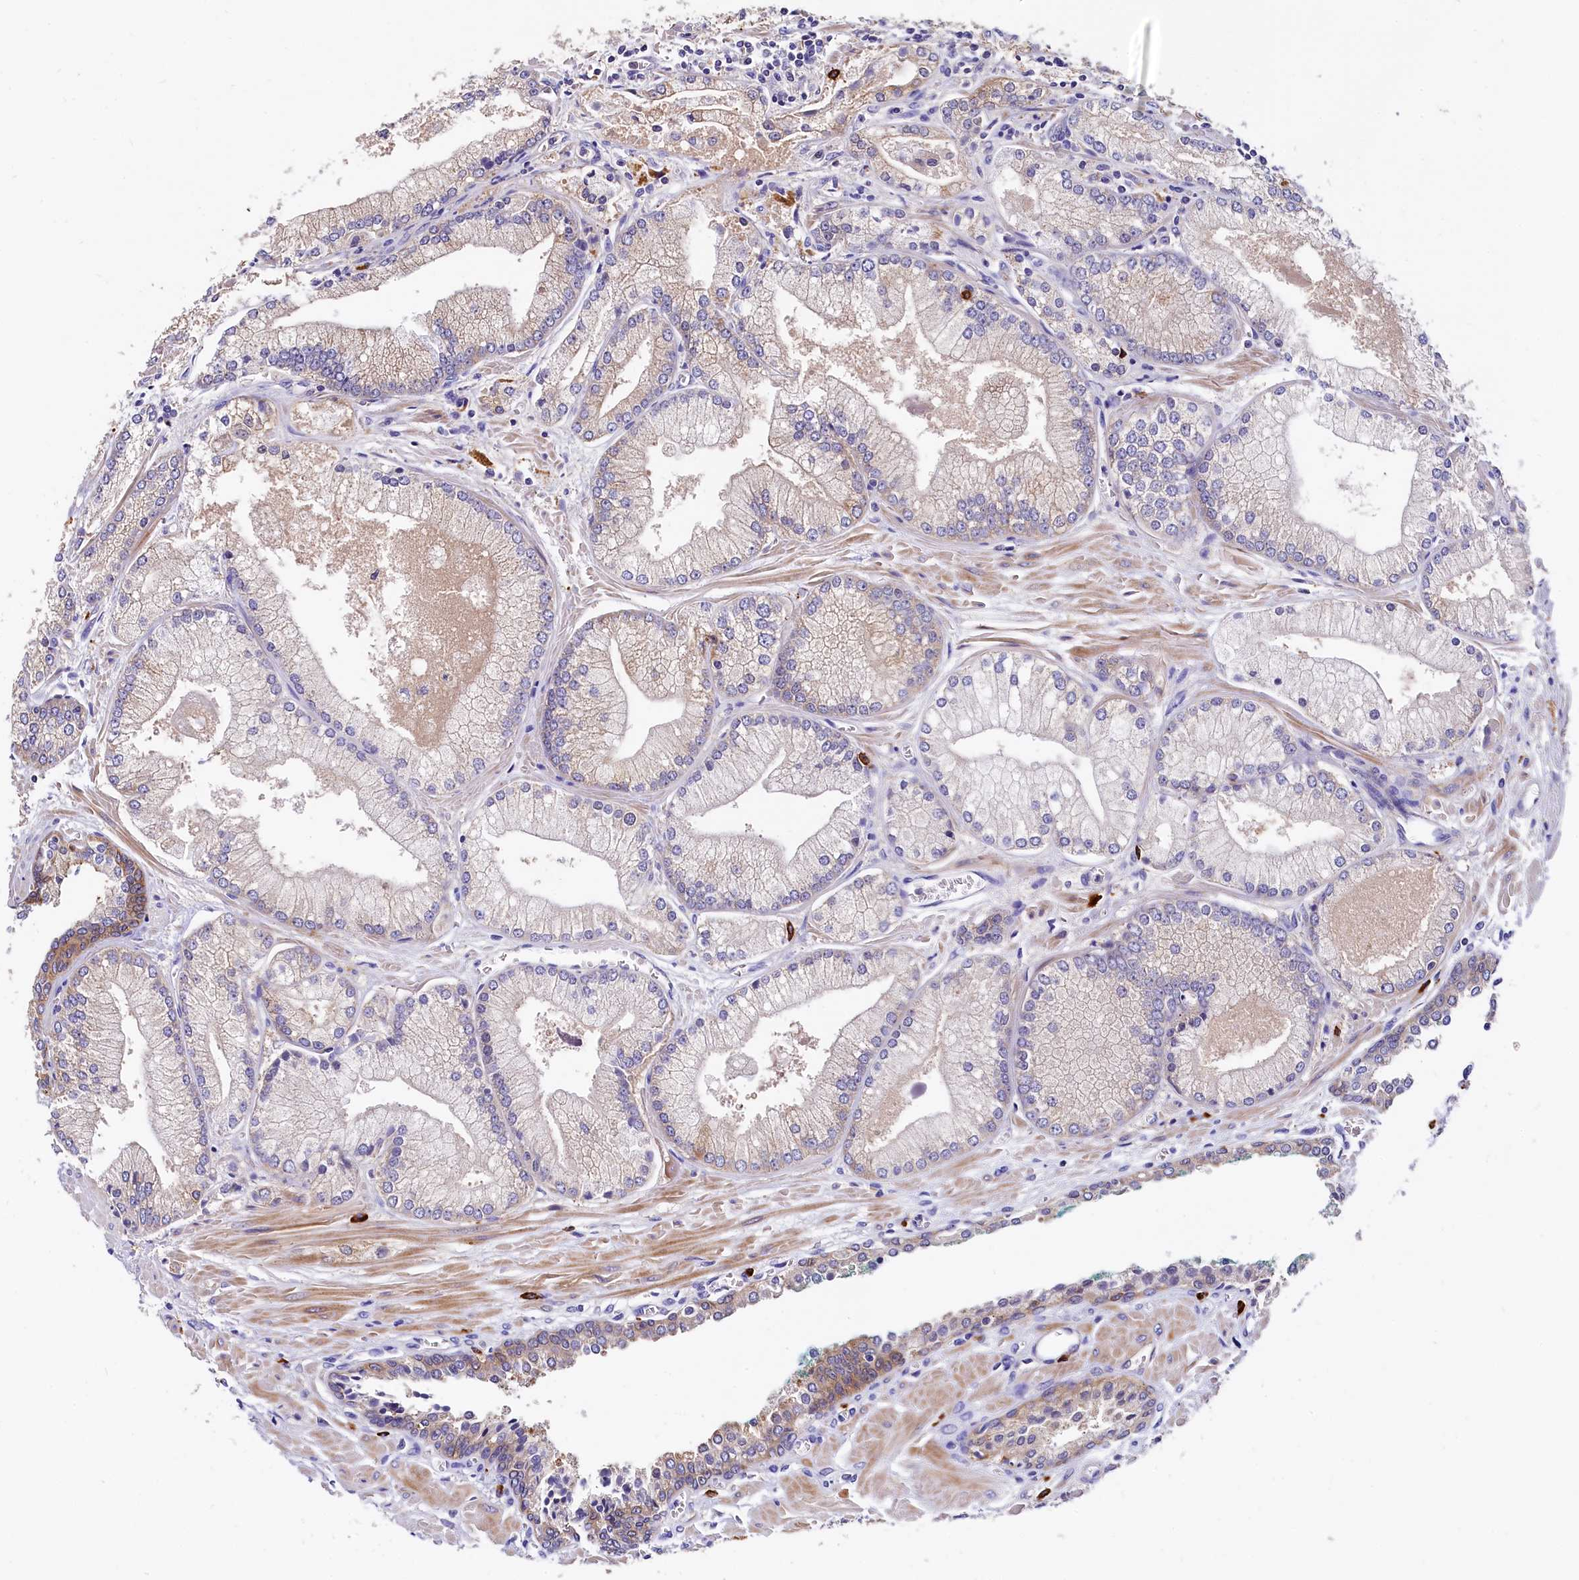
{"staining": {"intensity": "negative", "quantity": "none", "location": "none"}, "tissue": "prostate cancer", "cell_type": "Tumor cells", "image_type": "cancer", "snomed": [{"axis": "morphology", "description": "Adenocarcinoma, Low grade"}, {"axis": "topography", "description": "Prostate"}], "caption": "DAB immunohistochemical staining of human prostate cancer exhibits no significant positivity in tumor cells. Brightfield microscopy of immunohistochemistry (IHC) stained with DAB (3,3'-diaminobenzidine) (brown) and hematoxylin (blue), captured at high magnification.", "gene": "EPS8L2", "patient": {"sex": "male", "age": 67}}